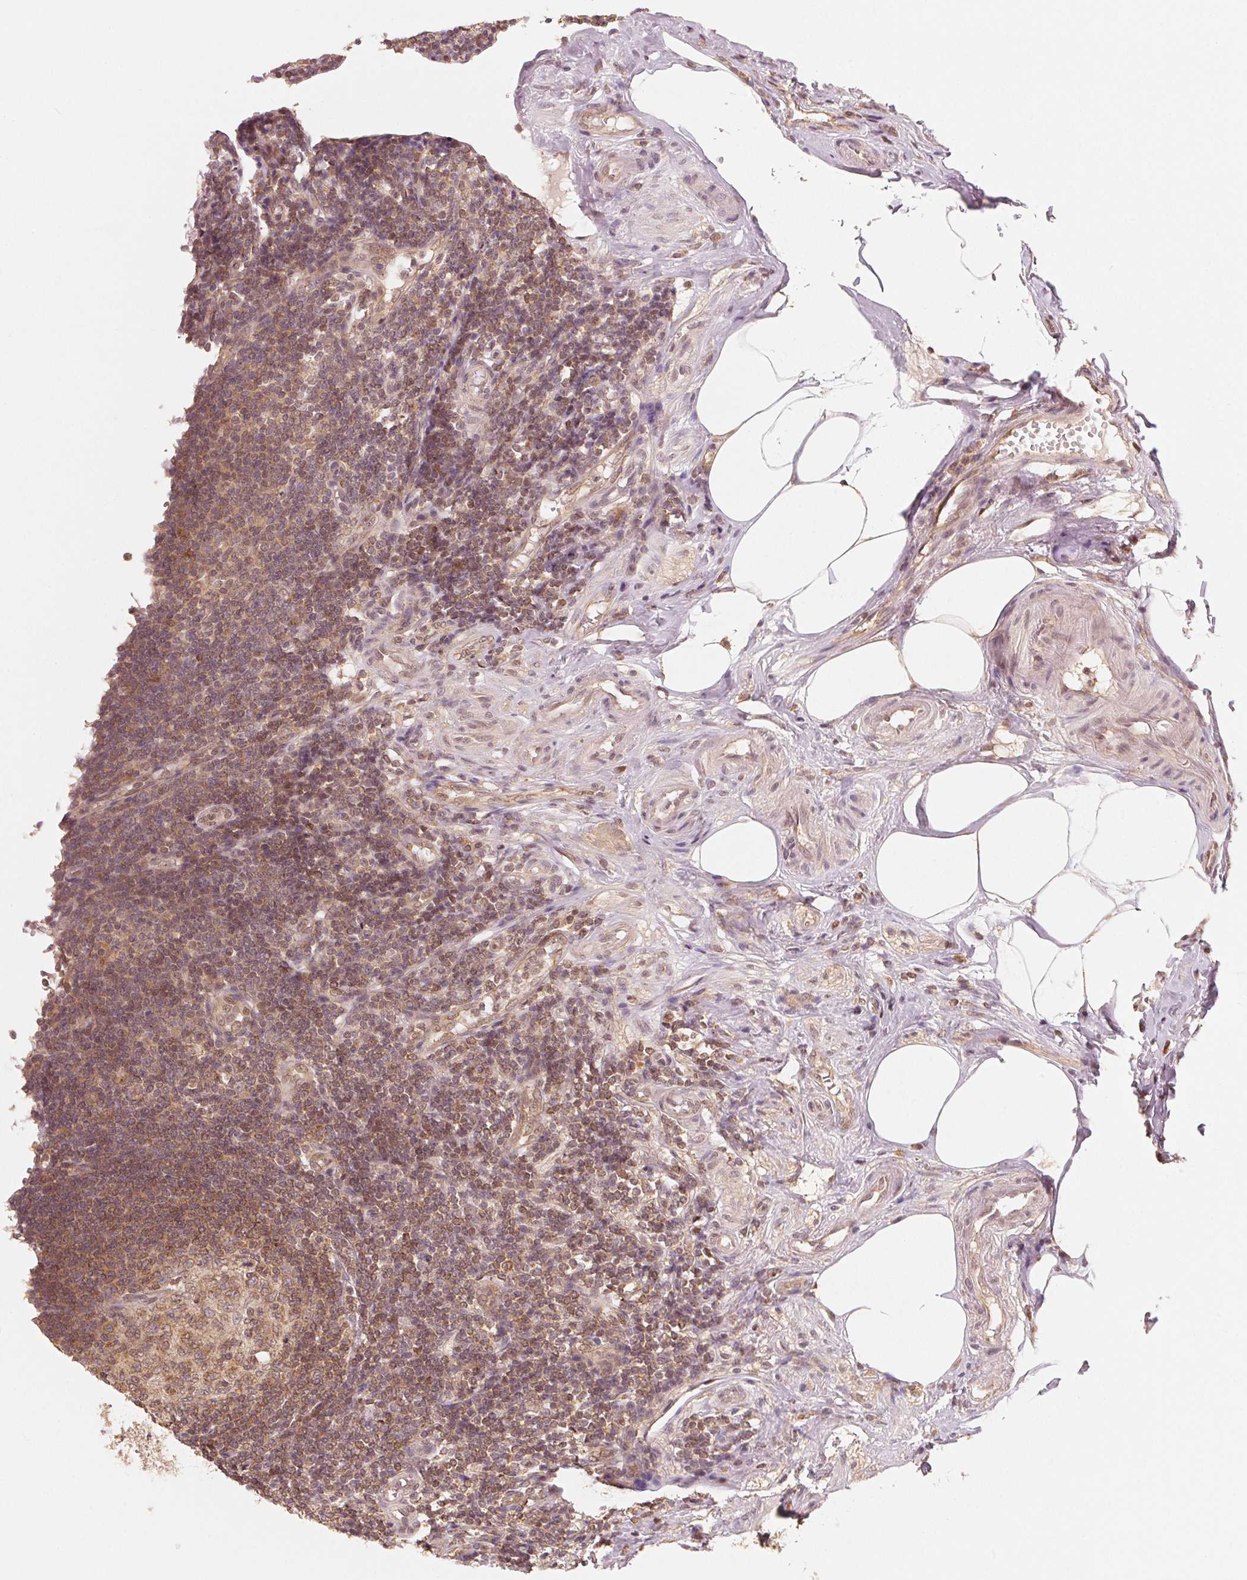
{"staining": {"intensity": "moderate", "quantity": ">75%", "location": "cytoplasmic/membranous"}, "tissue": "appendix", "cell_type": "Glandular cells", "image_type": "normal", "snomed": [{"axis": "morphology", "description": "Normal tissue, NOS"}, {"axis": "topography", "description": "Appendix"}], "caption": "DAB (3,3'-diaminobenzidine) immunohistochemical staining of benign human appendix demonstrates moderate cytoplasmic/membranous protein expression in approximately >75% of glandular cells. Nuclei are stained in blue.", "gene": "C2orf73", "patient": {"sex": "female", "age": 57}}